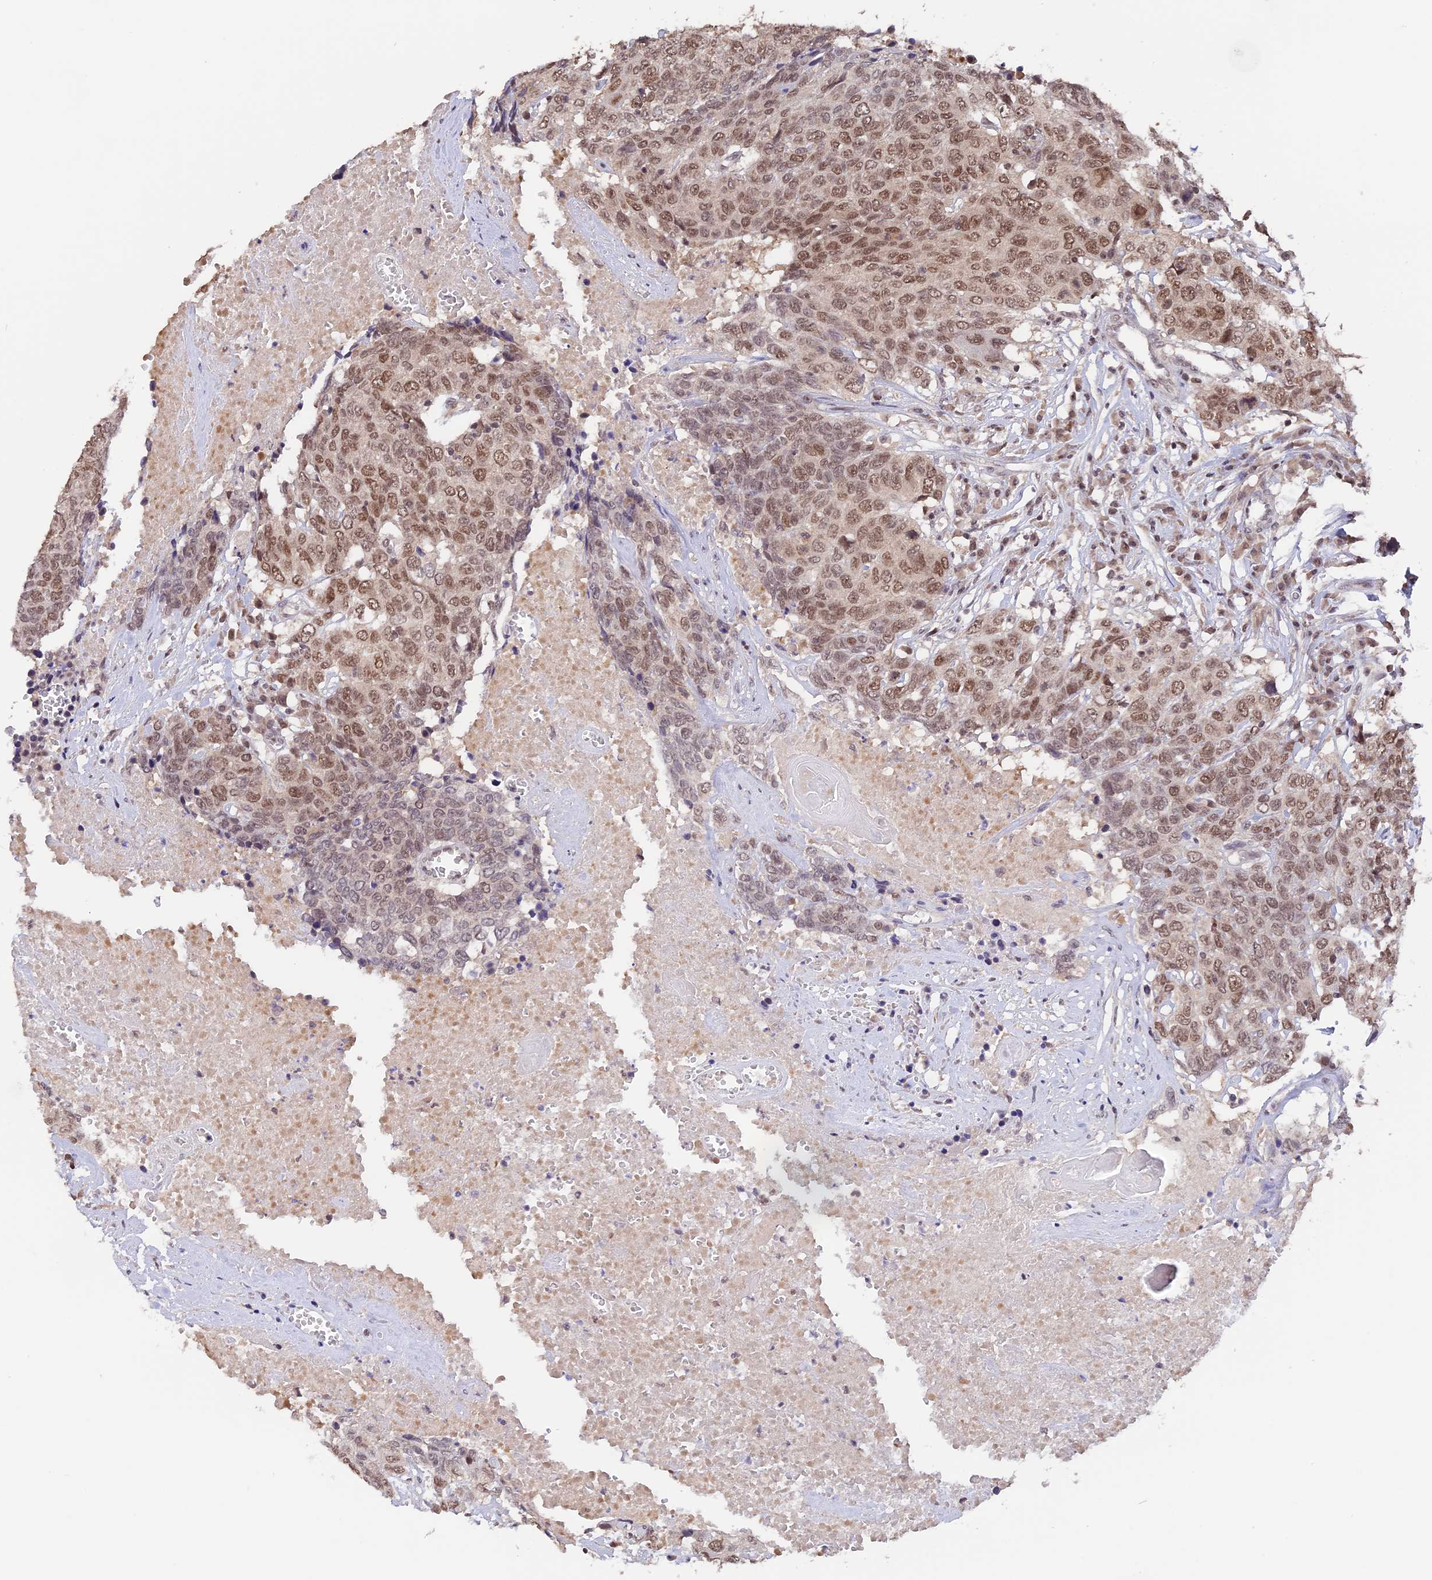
{"staining": {"intensity": "moderate", "quantity": ">75%", "location": "nuclear"}, "tissue": "head and neck cancer", "cell_type": "Tumor cells", "image_type": "cancer", "snomed": [{"axis": "morphology", "description": "Squamous cell carcinoma, NOS"}, {"axis": "topography", "description": "Head-Neck"}], "caption": "Protein staining of squamous cell carcinoma (head and neck) tissue exhibits moderate nuclear positivity in about >75% of tumor cells.", "gene": "RFC5", "patient": {"sex": "male", "age": 66}}